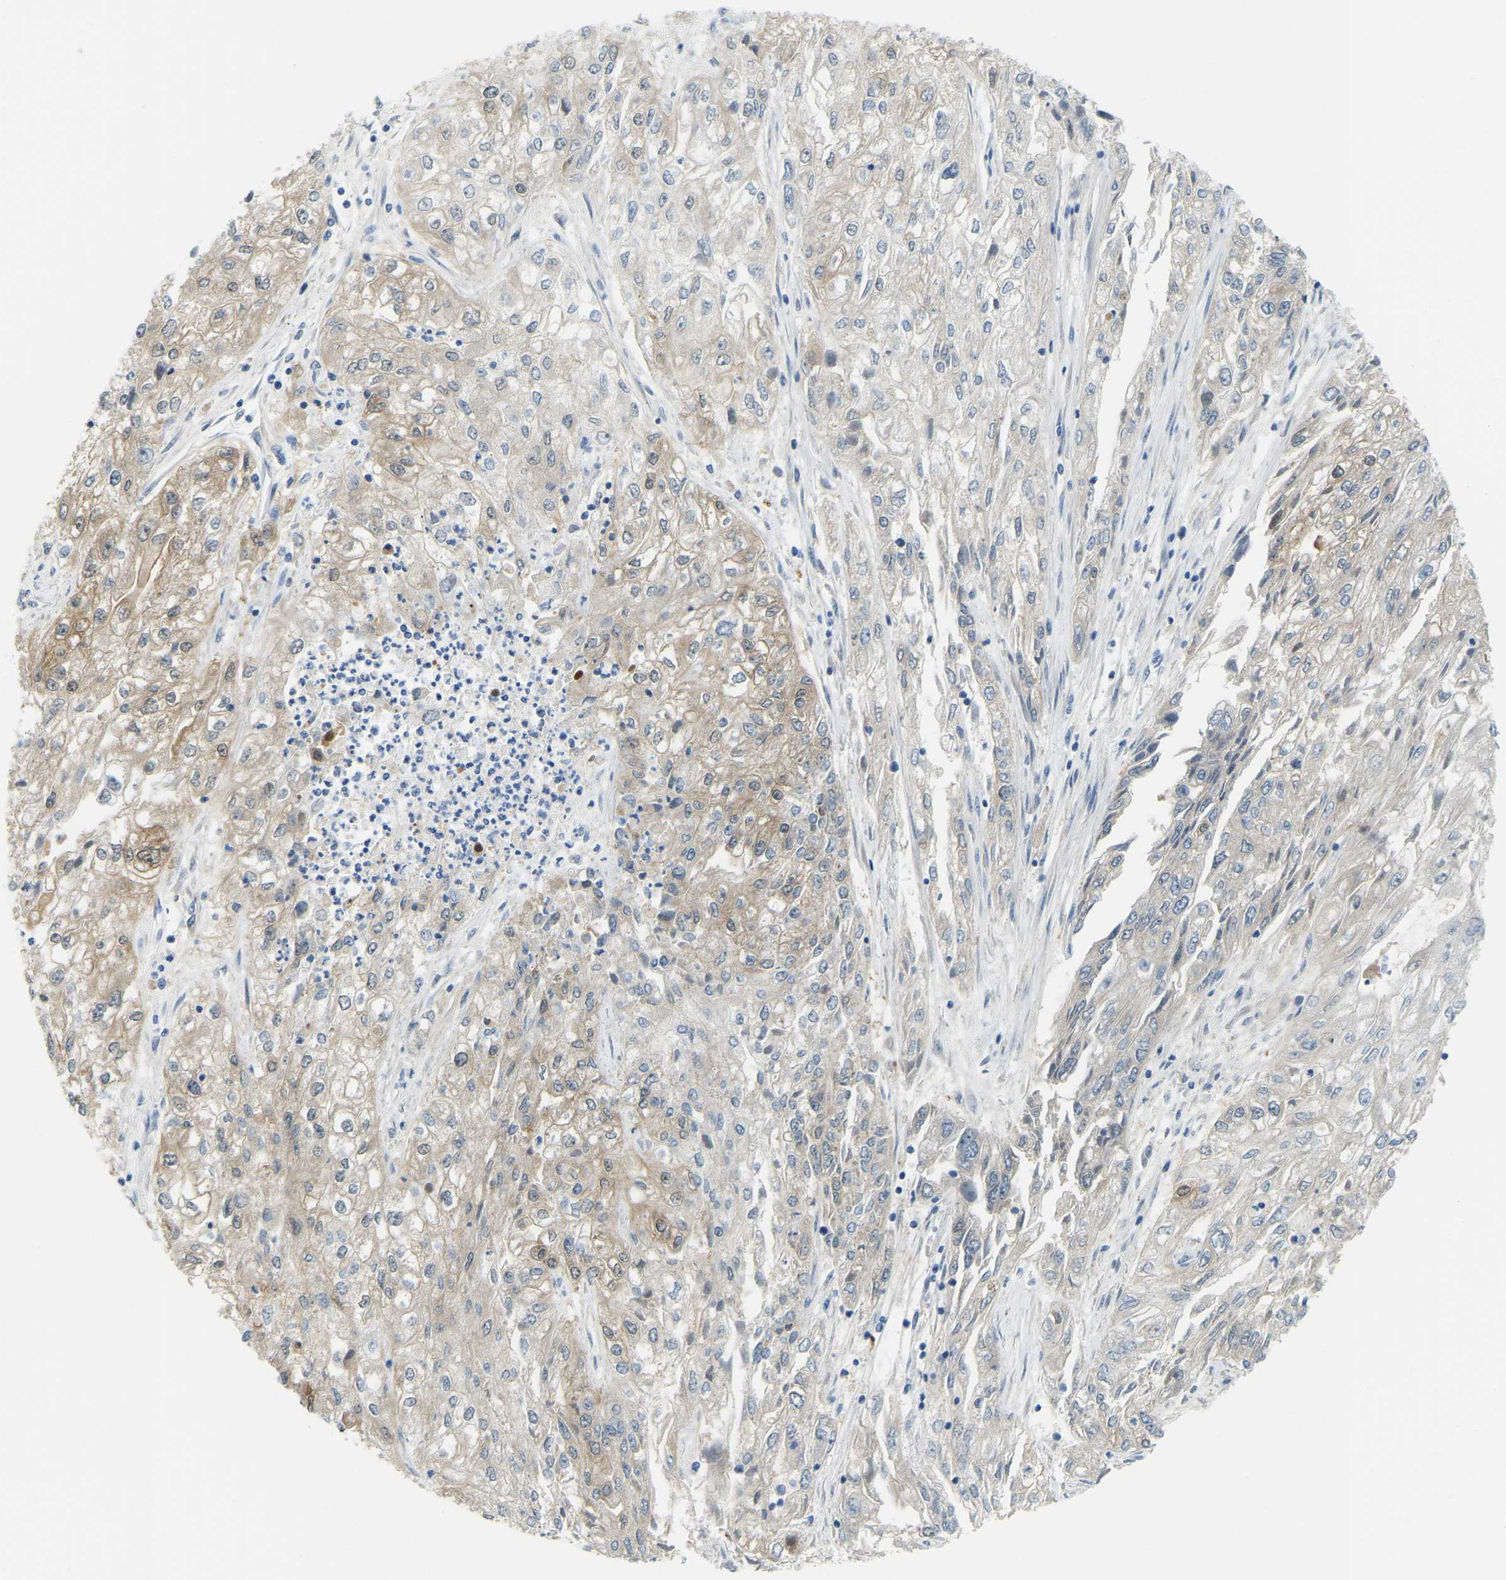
{"staining": {"intensity": "weak", "quantity": "25%-75%", "location": "cytoplasmic/membranous"}, "tissue": "endometrial cancer", "cell_type": "Tumor cells", "image_type": "cancer", "snomed": [{"axis": "morphology", "description": "Adenocarcinoma, NOS"}, {"axis": "topography", "description": "Endometrium"}], "caption": "An immunohistochemistry histopathology image of neoplastic tissue is shown. Protein staining in brown highlights weak cytoplasmic/membranous positivity in endometrial cancer within tumor cells.", "gene": "NME8", "patient": {"sex": "female", "age": 49}}